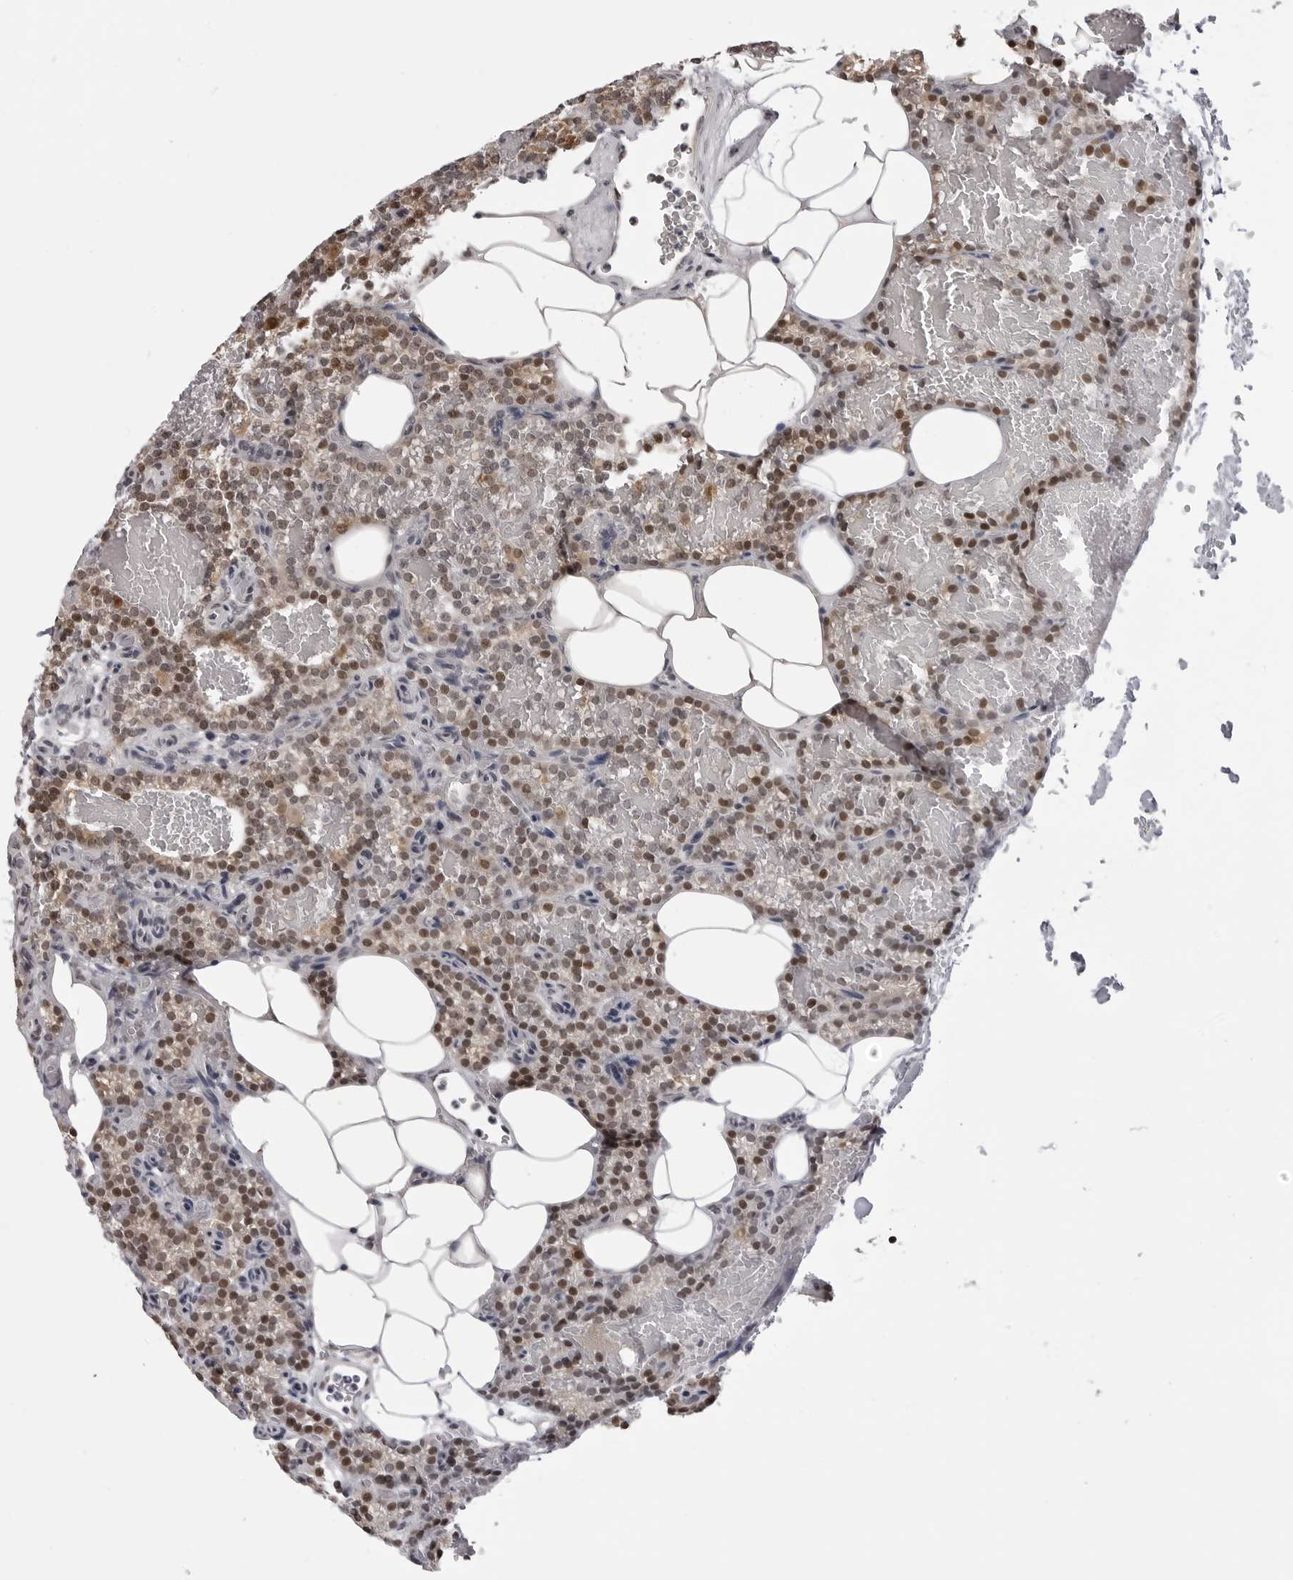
{"staining": {"intensity": "moderate", "quantity": "25%-75%", "location": "nuclear"}, "tissue": "parathyroid gland", "cell_type": "Glandular cells", "image_type": "normal", "snomed": [{"axis": "morphology", "description": "Normal tissue, NOS"}, {"axis": "topography", "description": "Parathyroid gland"}], "caption": "Parathyroid gland stained with DAB IHC demonstrates medium levels of moderate nuclear staining in about 25%-75% of glandular cells.", "gene": "PHF3", "patient": {"sex": "male", "age": 58}}